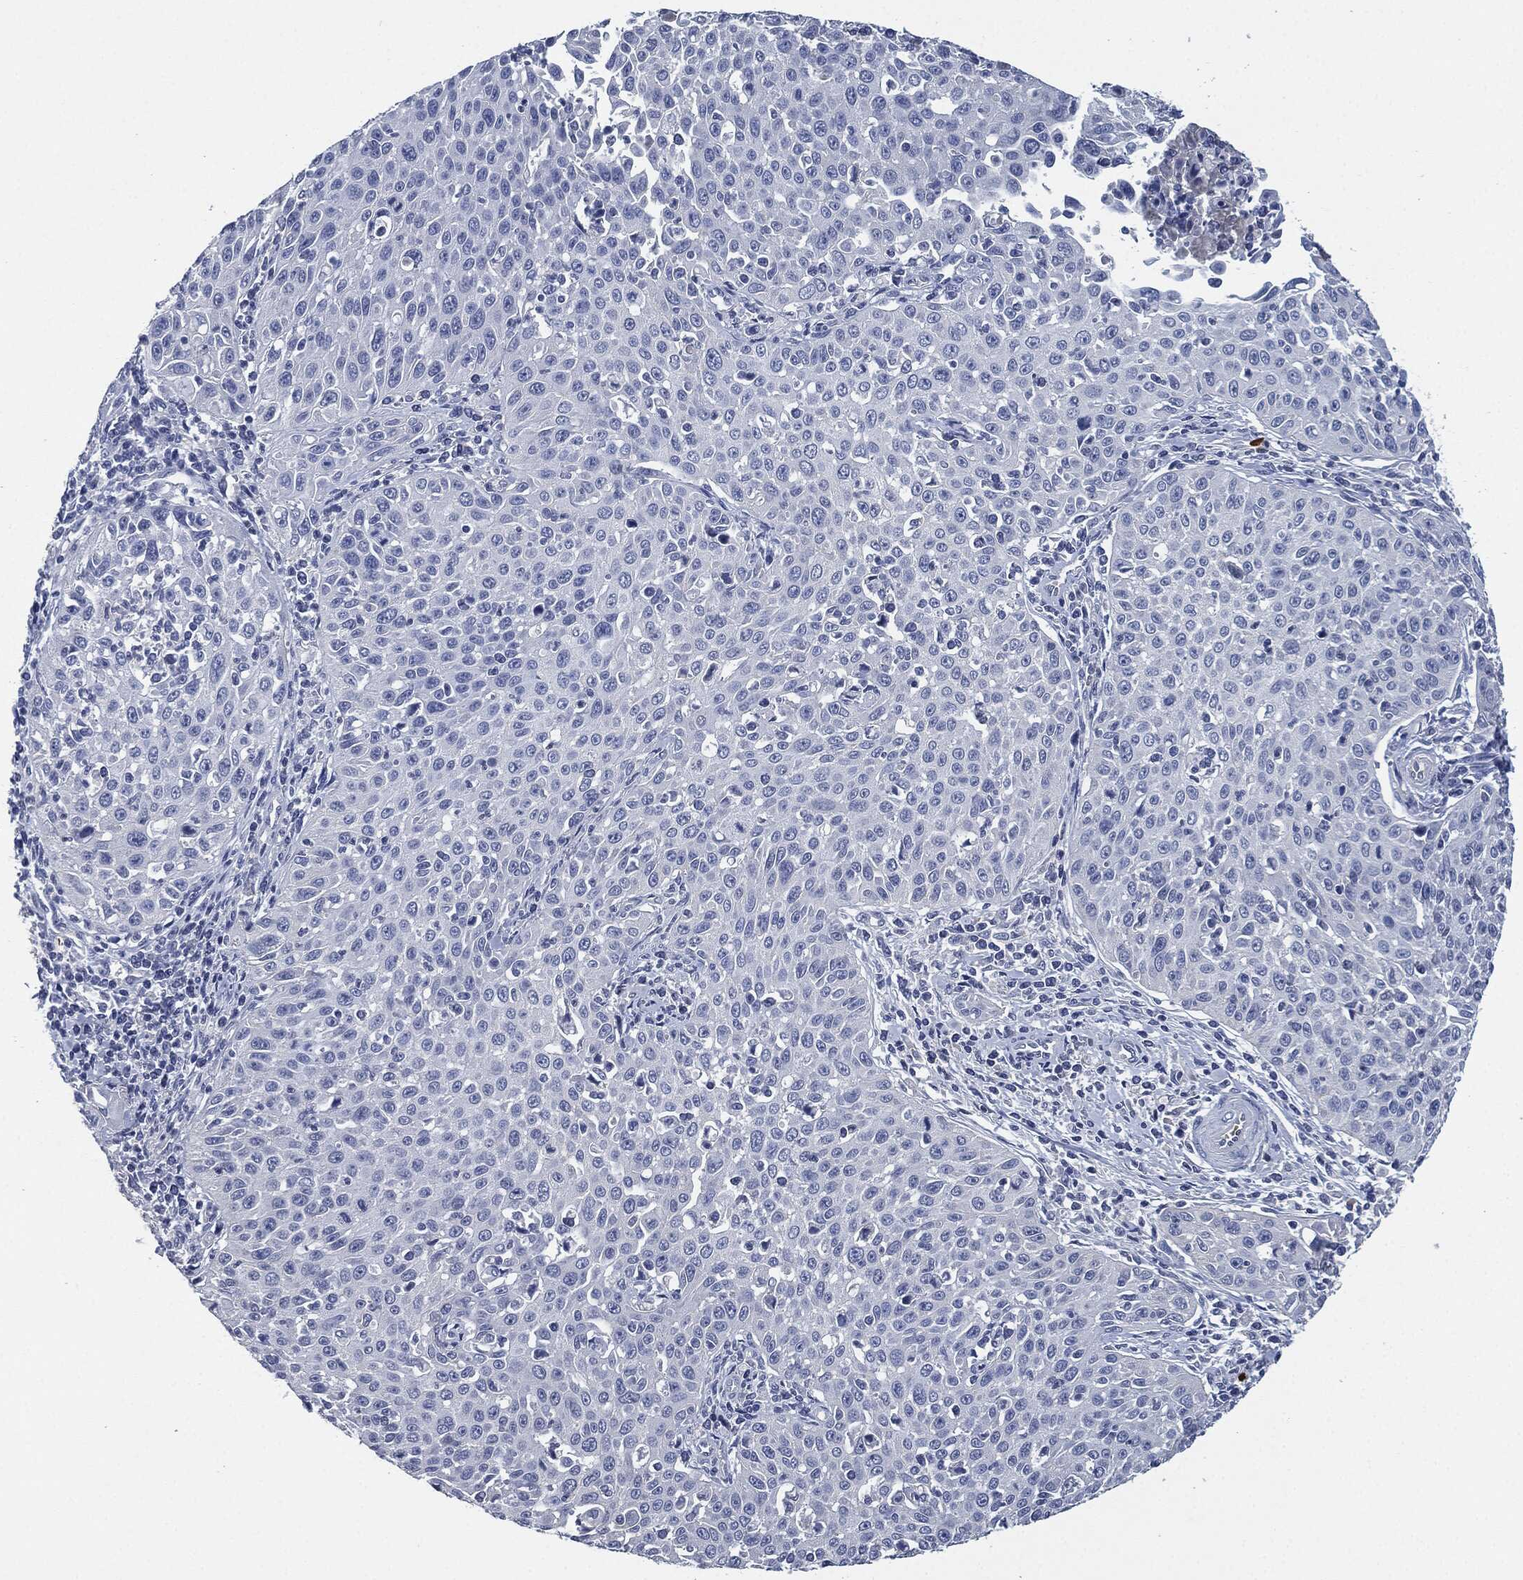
{"staining": {"intensity": "negative", "quantity": "none", "location": "none"}, "tissue": "cervical cancer", "cell_type": "Tumor cells", "image_type": "cancer", "snomed": [{"axis": "morphology", "description": "Squamous cell carcinoma, NOS"}, {"axis": "topography", "description": "Cervix"}], "caption": "Histopathology image shows no significant protein positivity in tumor cells of cervical cancer (squamous cell carcinoma).", "gene": "CD27", "patient": {"sex": "female", "age": 26}}